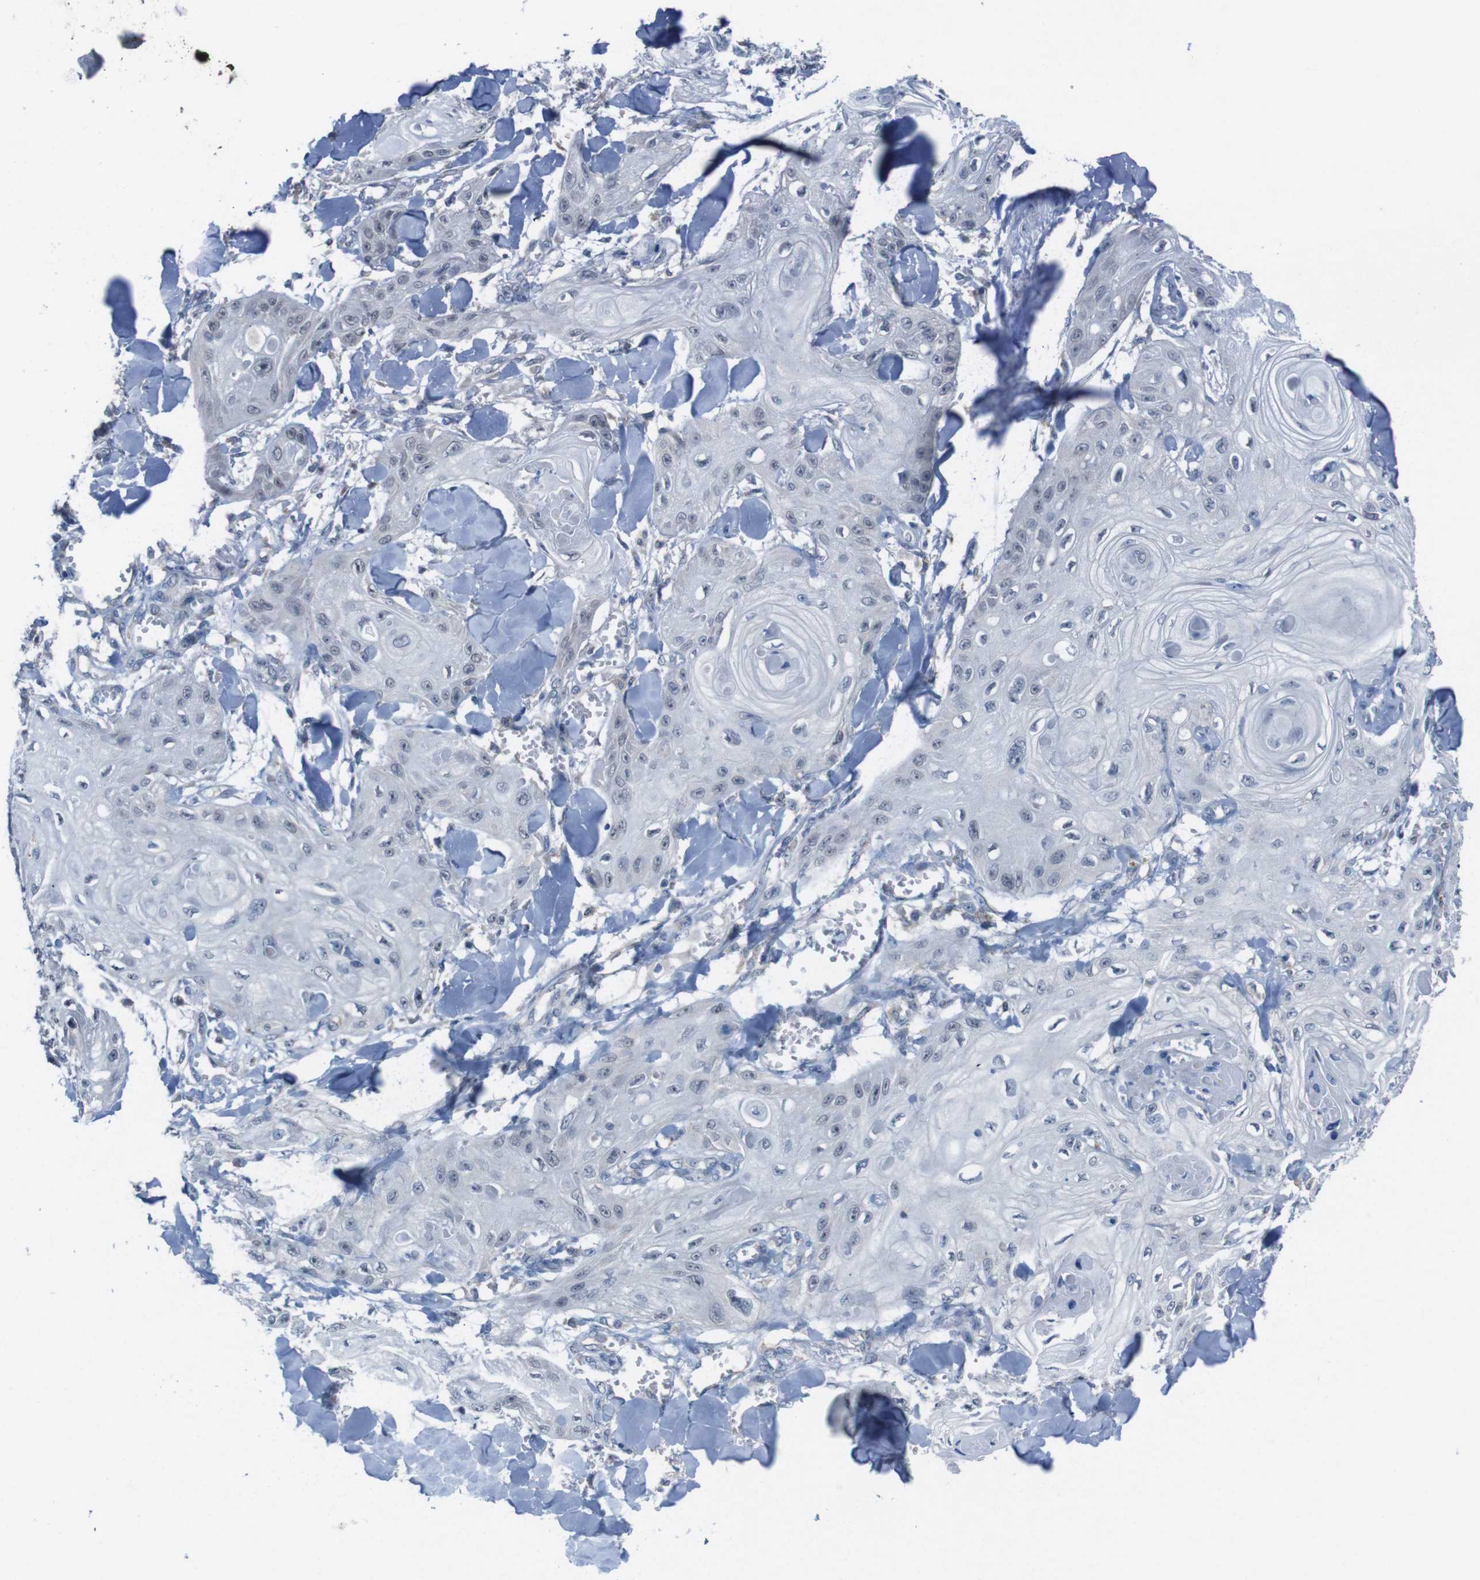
{"staining": {"intensity": "negative", "quantity": "none", "location": "none"}, "tissue": "skin cancer", "cell_type": "Tumor cells", "image_type": "cancer", "snomed": [{"axis": "morphology", "description": "Squamous cell carcinoma, NOS"}, {"axis": "topography", "description": "Skin"}], "caption": "Tumor cells show no significant positivity in skin squamous cell carcinoma.", "gene": "CDH22", "patient": {"sex": "male", "age": 74}}